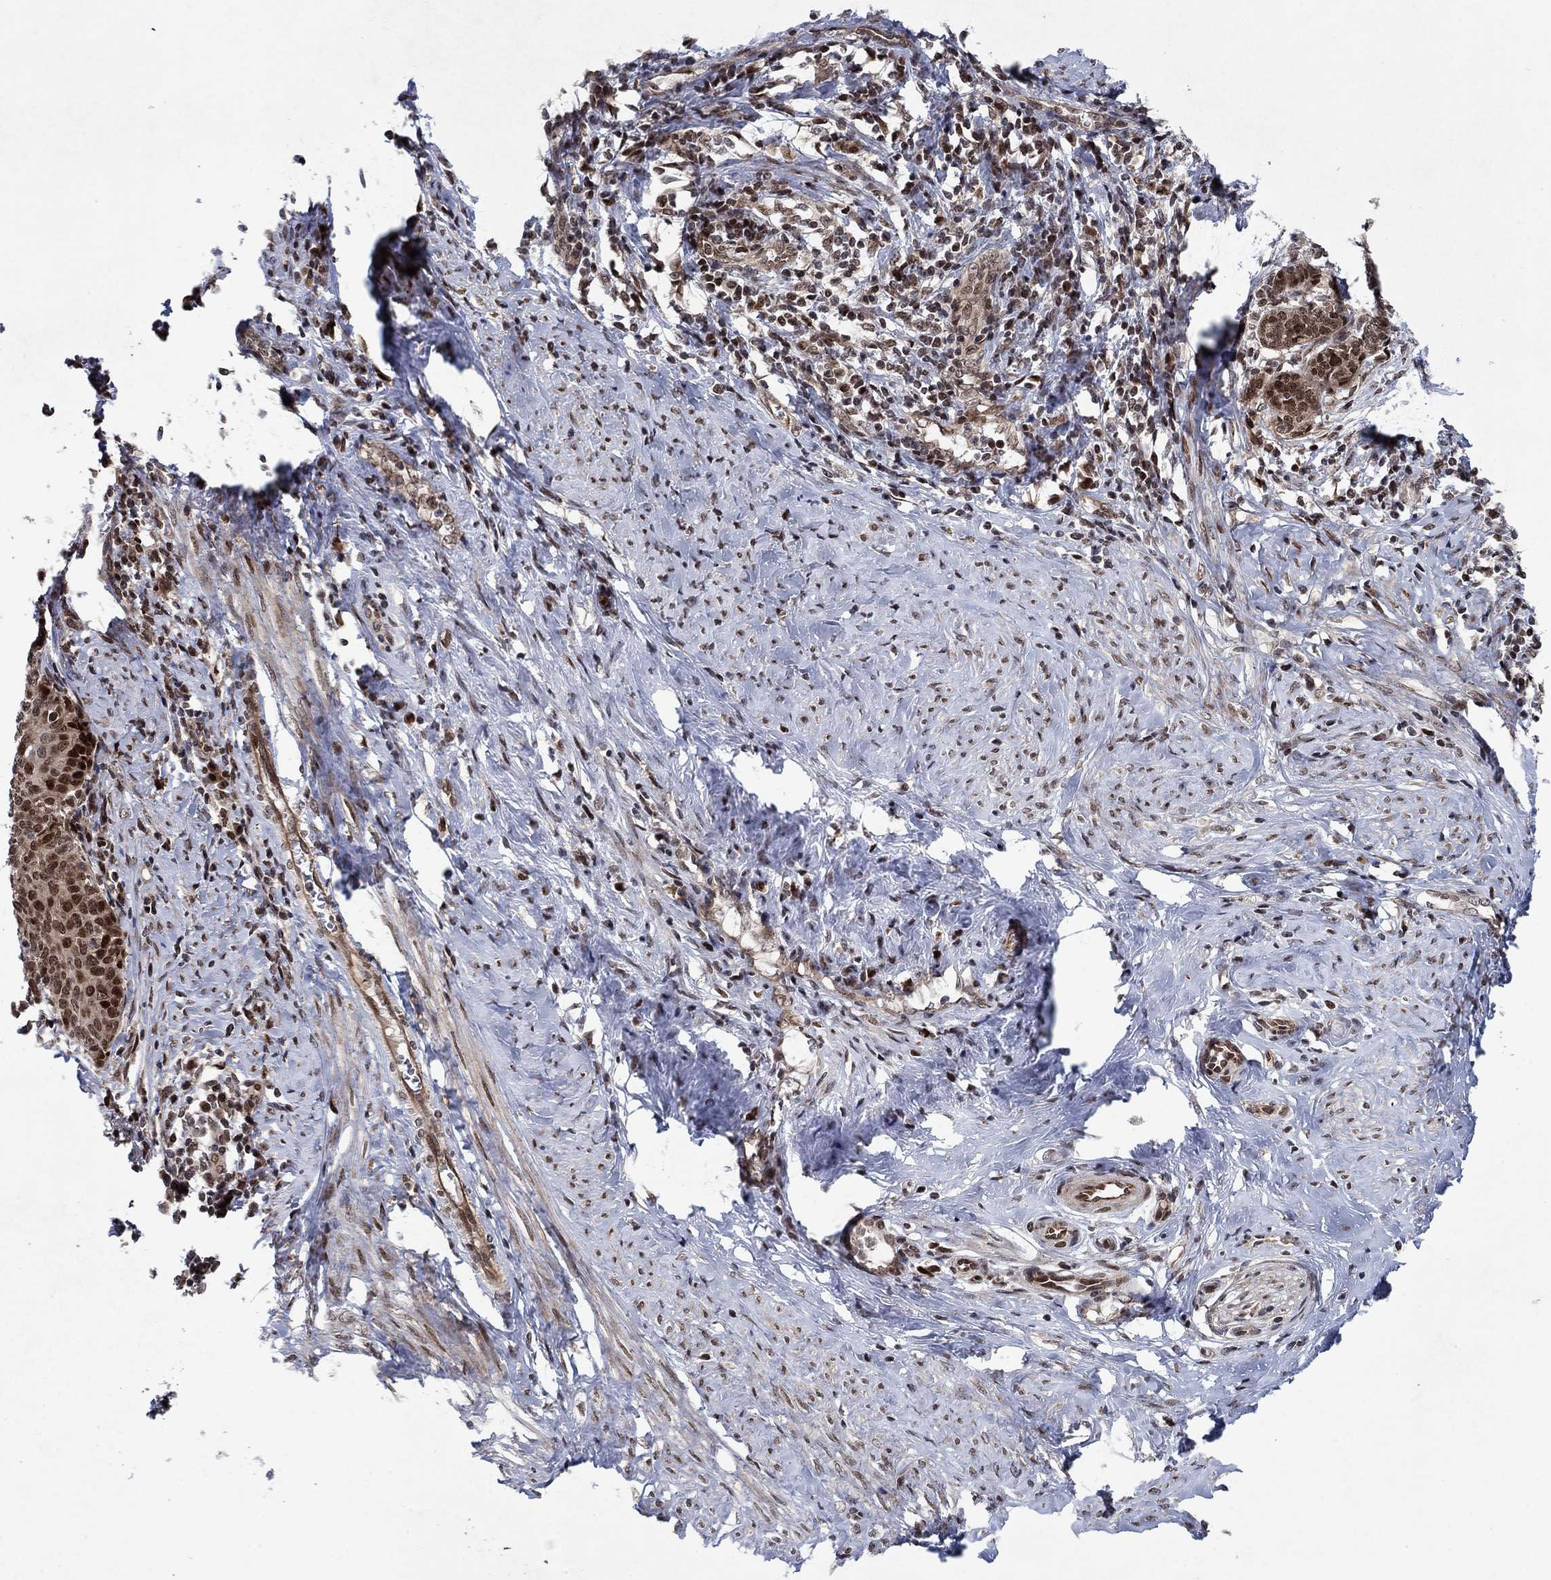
{"staining": {"intensity": "strong", "quantity": "25%-75%", "location": "nuclear"}, "tissue": "cervical cancer", "cell_type": "Tumor cells", "image_type": "cancer", "snomed": [{"axis": "morphology", "description": "Normal tissue, NOS"}, {"axis": "morphology", "description": "Squamous cell carcinoma, NOS"}, {"axis": "topography", "description": "Cervix"}], "caption": "Protein staining displays strong nuclear staining in approximately 25%-75% of tumor cells in cervical cancer.", "gene": "PRICKLE4", "patient": {"sex": "female", "age": 39}}